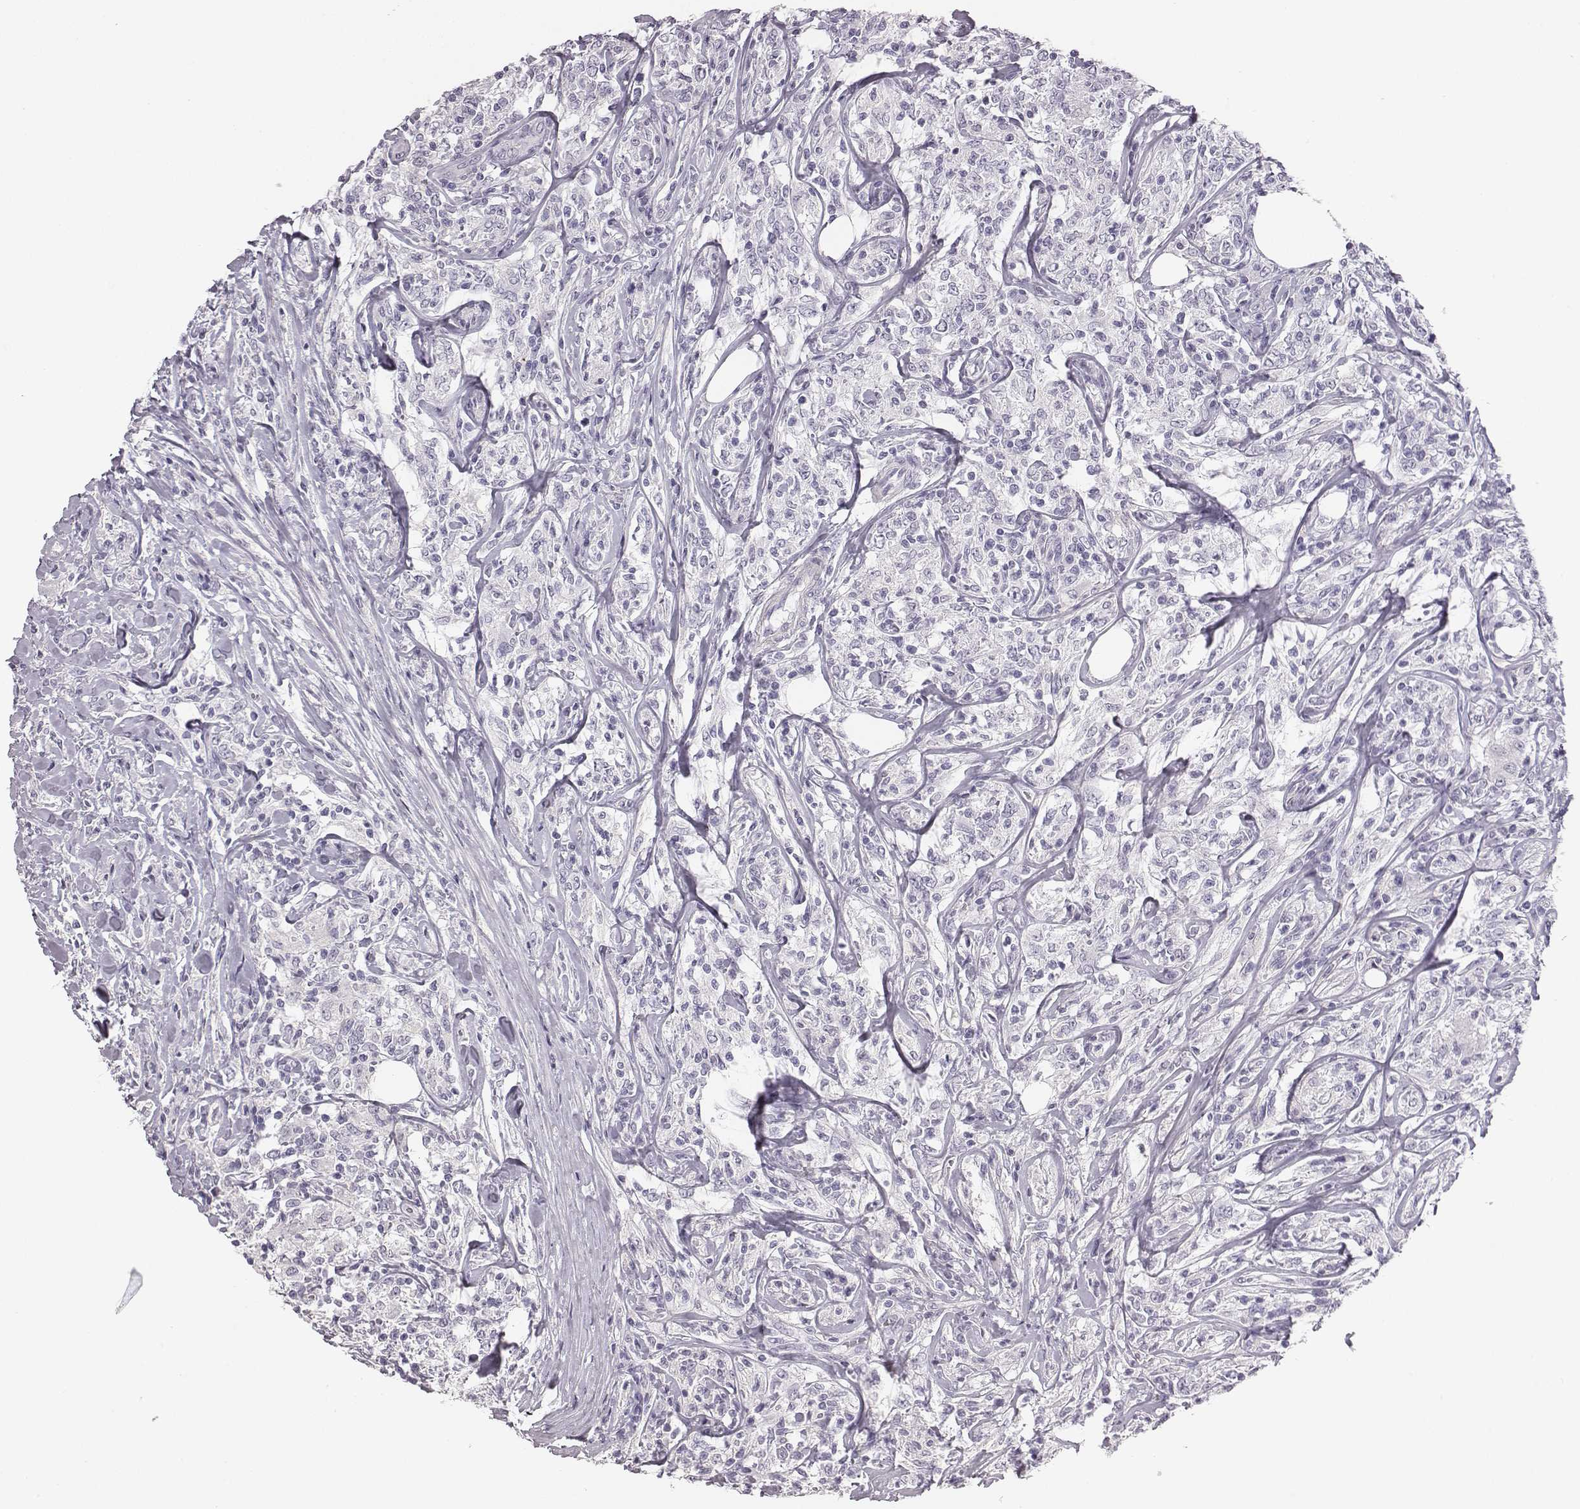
{"staining": {"intensity": "negative", "quantity": "none", "location": "none"}, "tissue": "lymphoma", "cell_type": "Tumor cells", "image_type": "cancer", "snomed": [{"axis": "morphology", "description": "Malignant lymphoma, non-Hodgkin's type, High grade"}, {"axis": "topography", "description": "Lymph node"}], "caption": "A histopathology image of lymphoma stained for a protein reveals no brown staining in tumor cells.", "gene": "ADAM7", "patient": {"sex": "female", "age": 84}}